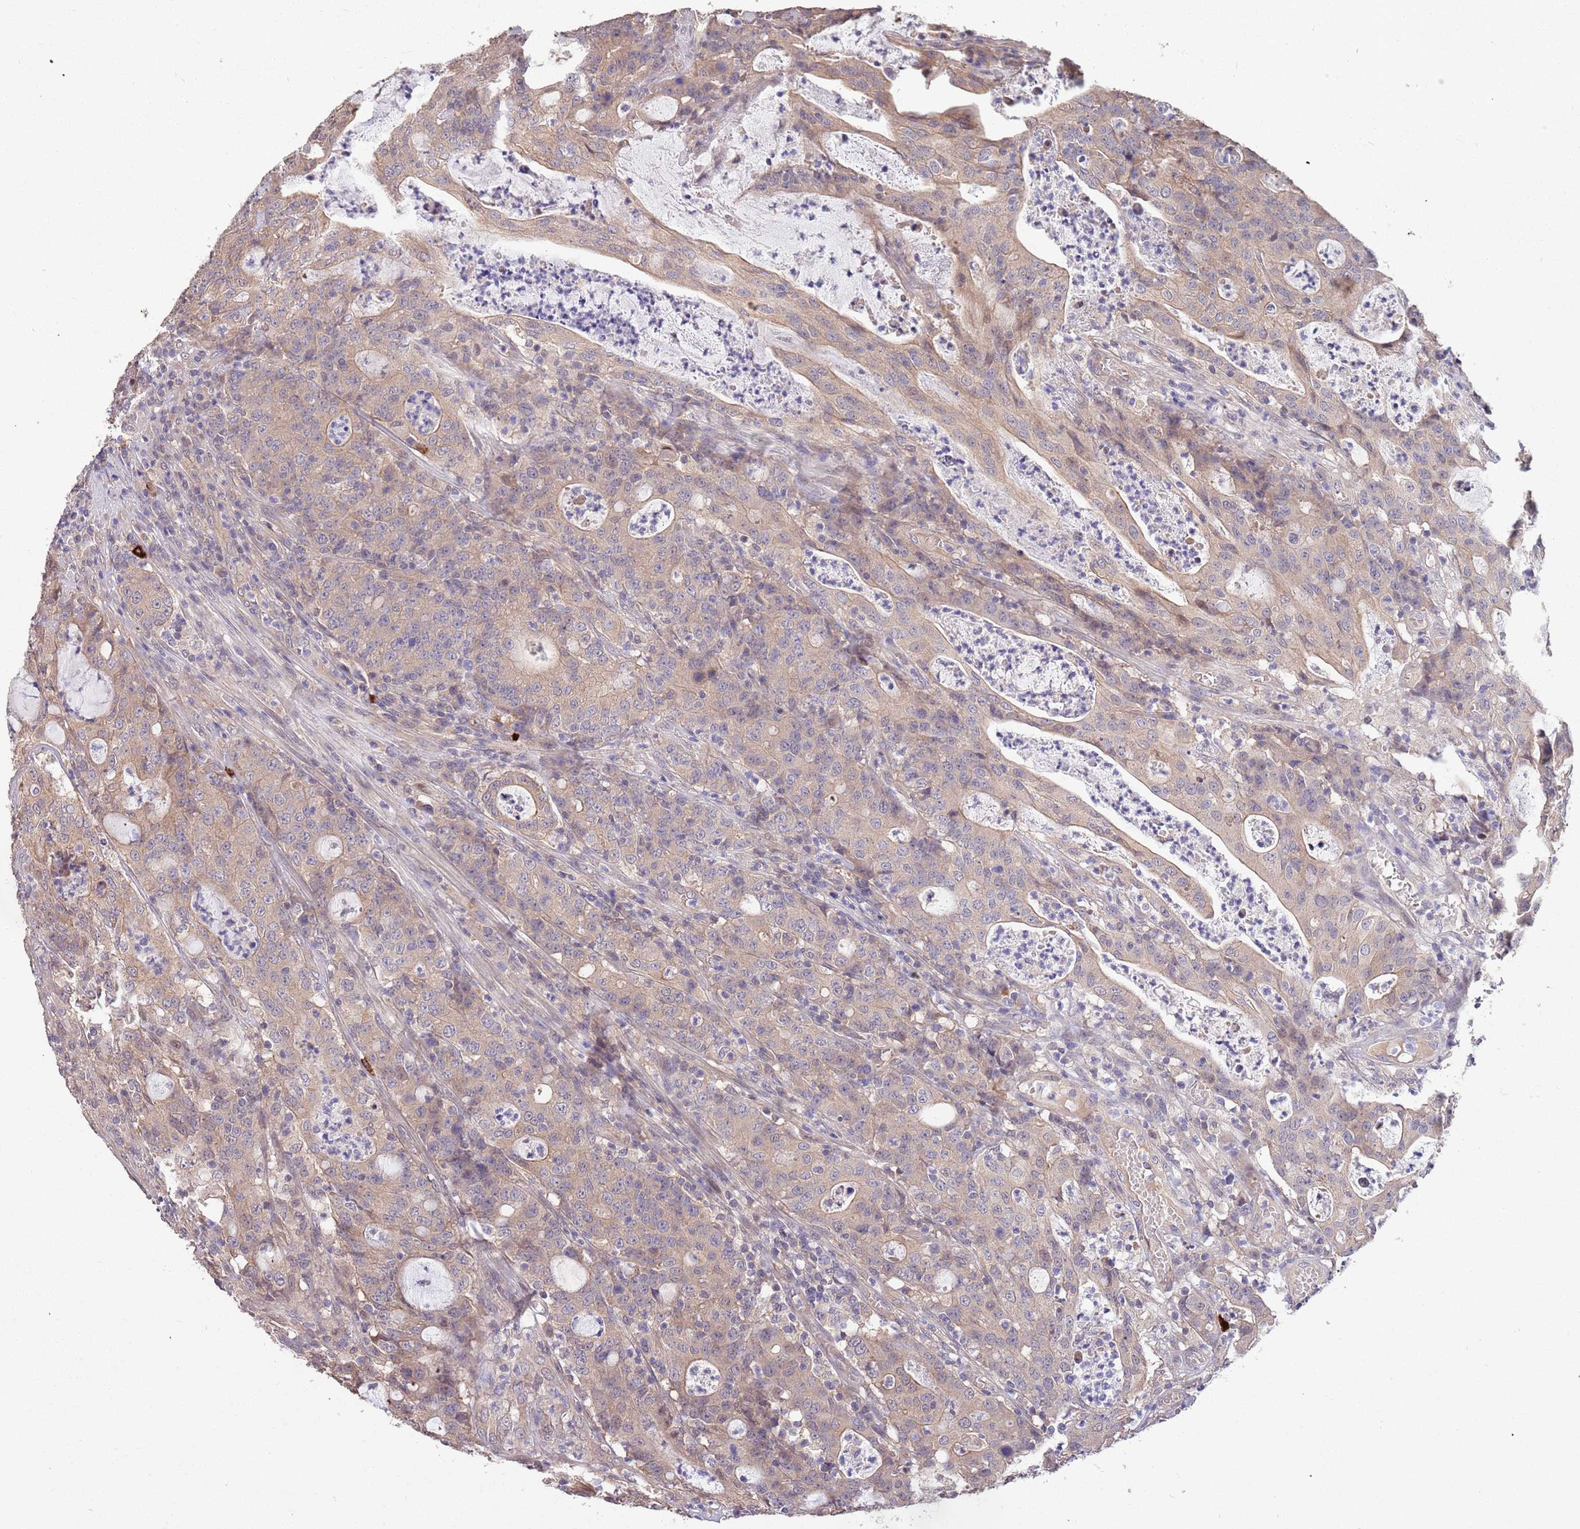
{"staining": {"intensity": "weak", "quantity": ">75%", "location": "cytoplasmic/membranous"}, "tissue": "colorectal cancer", "cell_type": "Tumor cells", "image_type": "cancer", "snomed": [{"axis": "morphology", "description": "Adenocarcinoma, NOS"}, {"axis": "topography", "description": "Colon"}], "caption": "A brown stain shows weak cytoplasmic/membranous positivity of a protein in human adenocarcinoma (colorectal) tumor cells. (Brightfield microscopy of DAB IHC at high magnification).", "gene": "MARVELD2", "patient": {"sex": "male", "age": 83}}